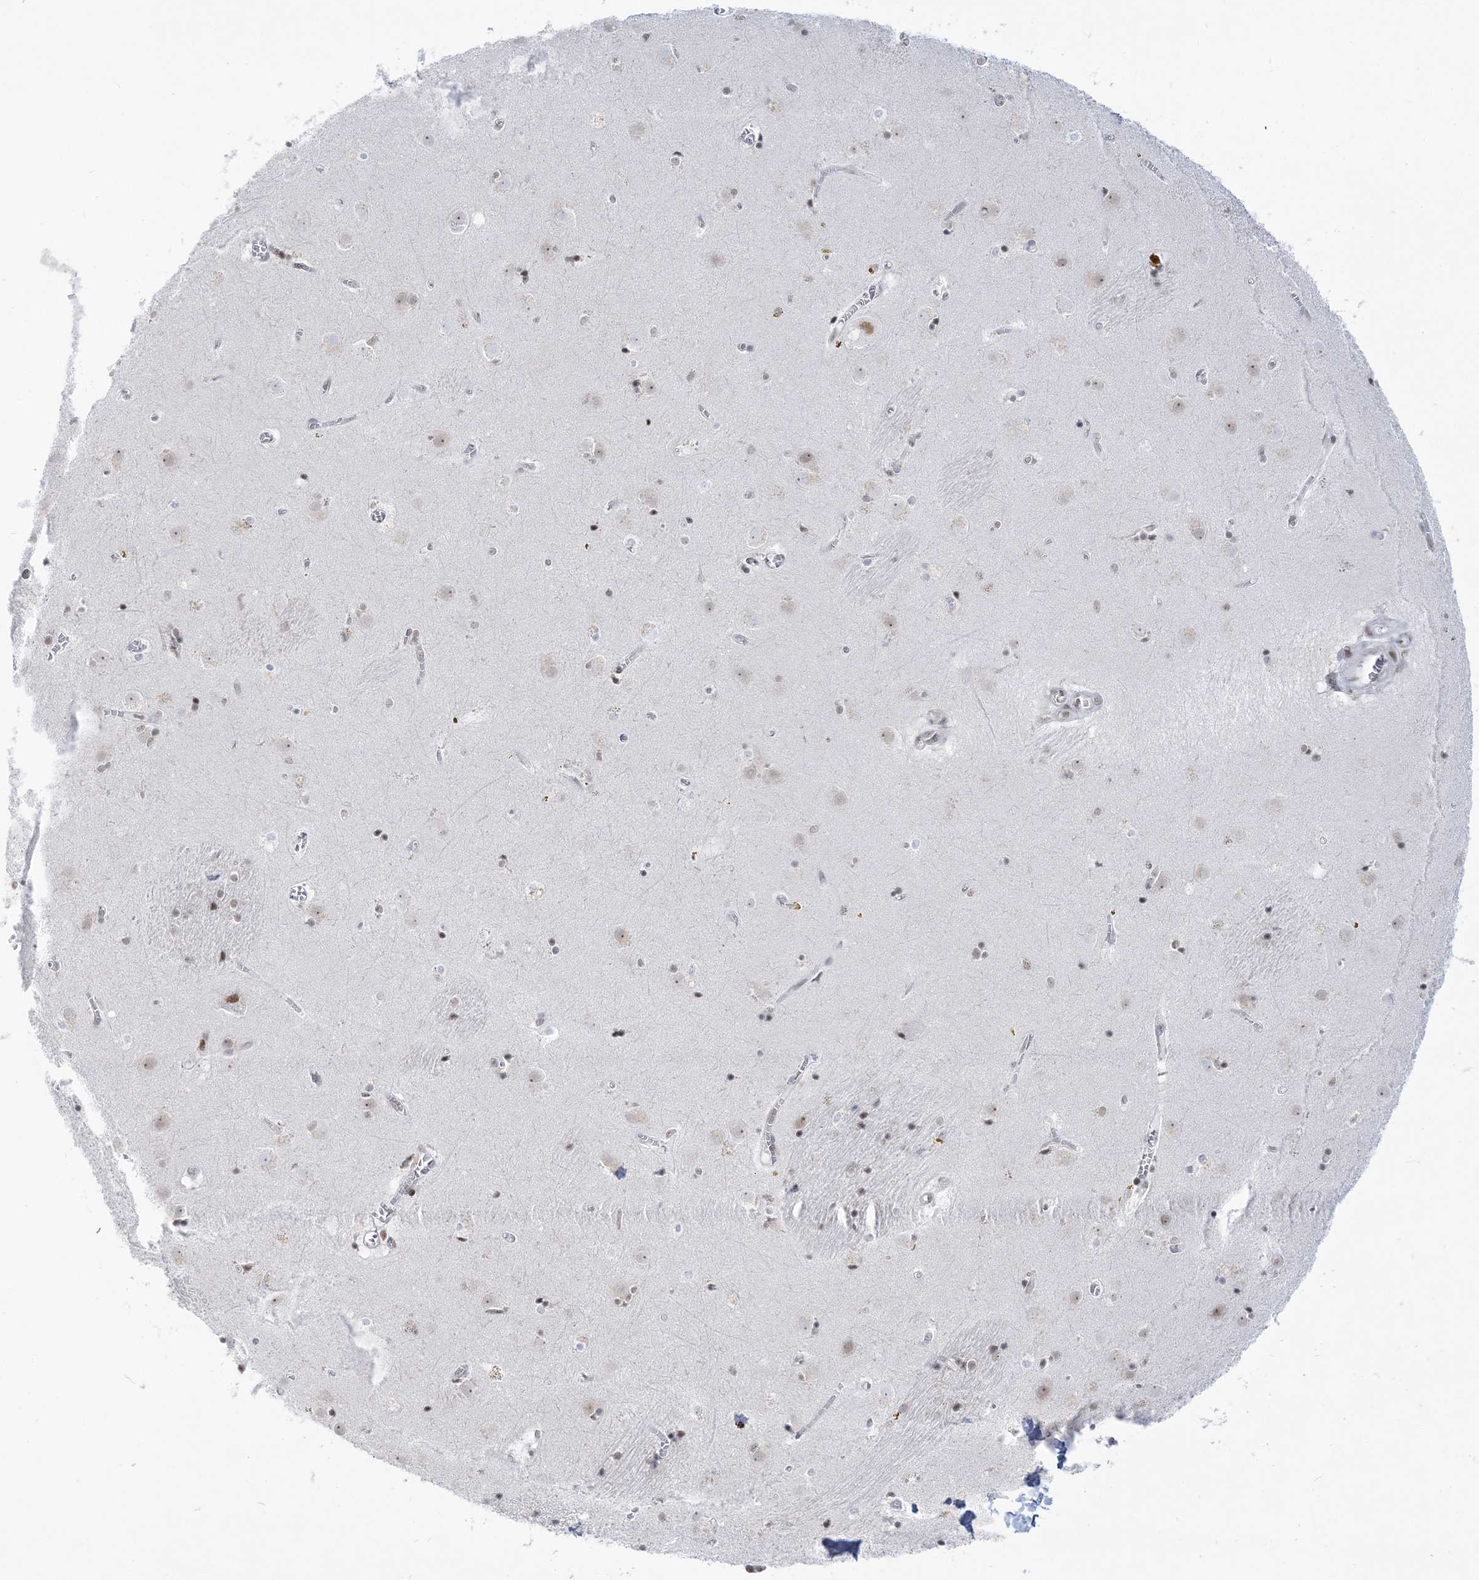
{"staining": {"intensity": "weak", "quantity": "25%-75%", "location": "nuclear"}, "tissue": "caudate", "cell_type": "Glial cells", "image_type": "normal", "snomed": [{"axis": "morphology", "description": "Normal tissue, NOS"}, {"axis": "topography", "description": "Lateral ventricle wall"}], "caption": "Caudate stained with DAB immunohistochemistry (IHC) demonstrates low levels of weak nuclear positivity in about 25%-75% of glial cells. (DAB = brown stain, brightfield microscopy at high magnification).", "gene": "DDX21", "patient": {"sex": "male", "age": 70}}